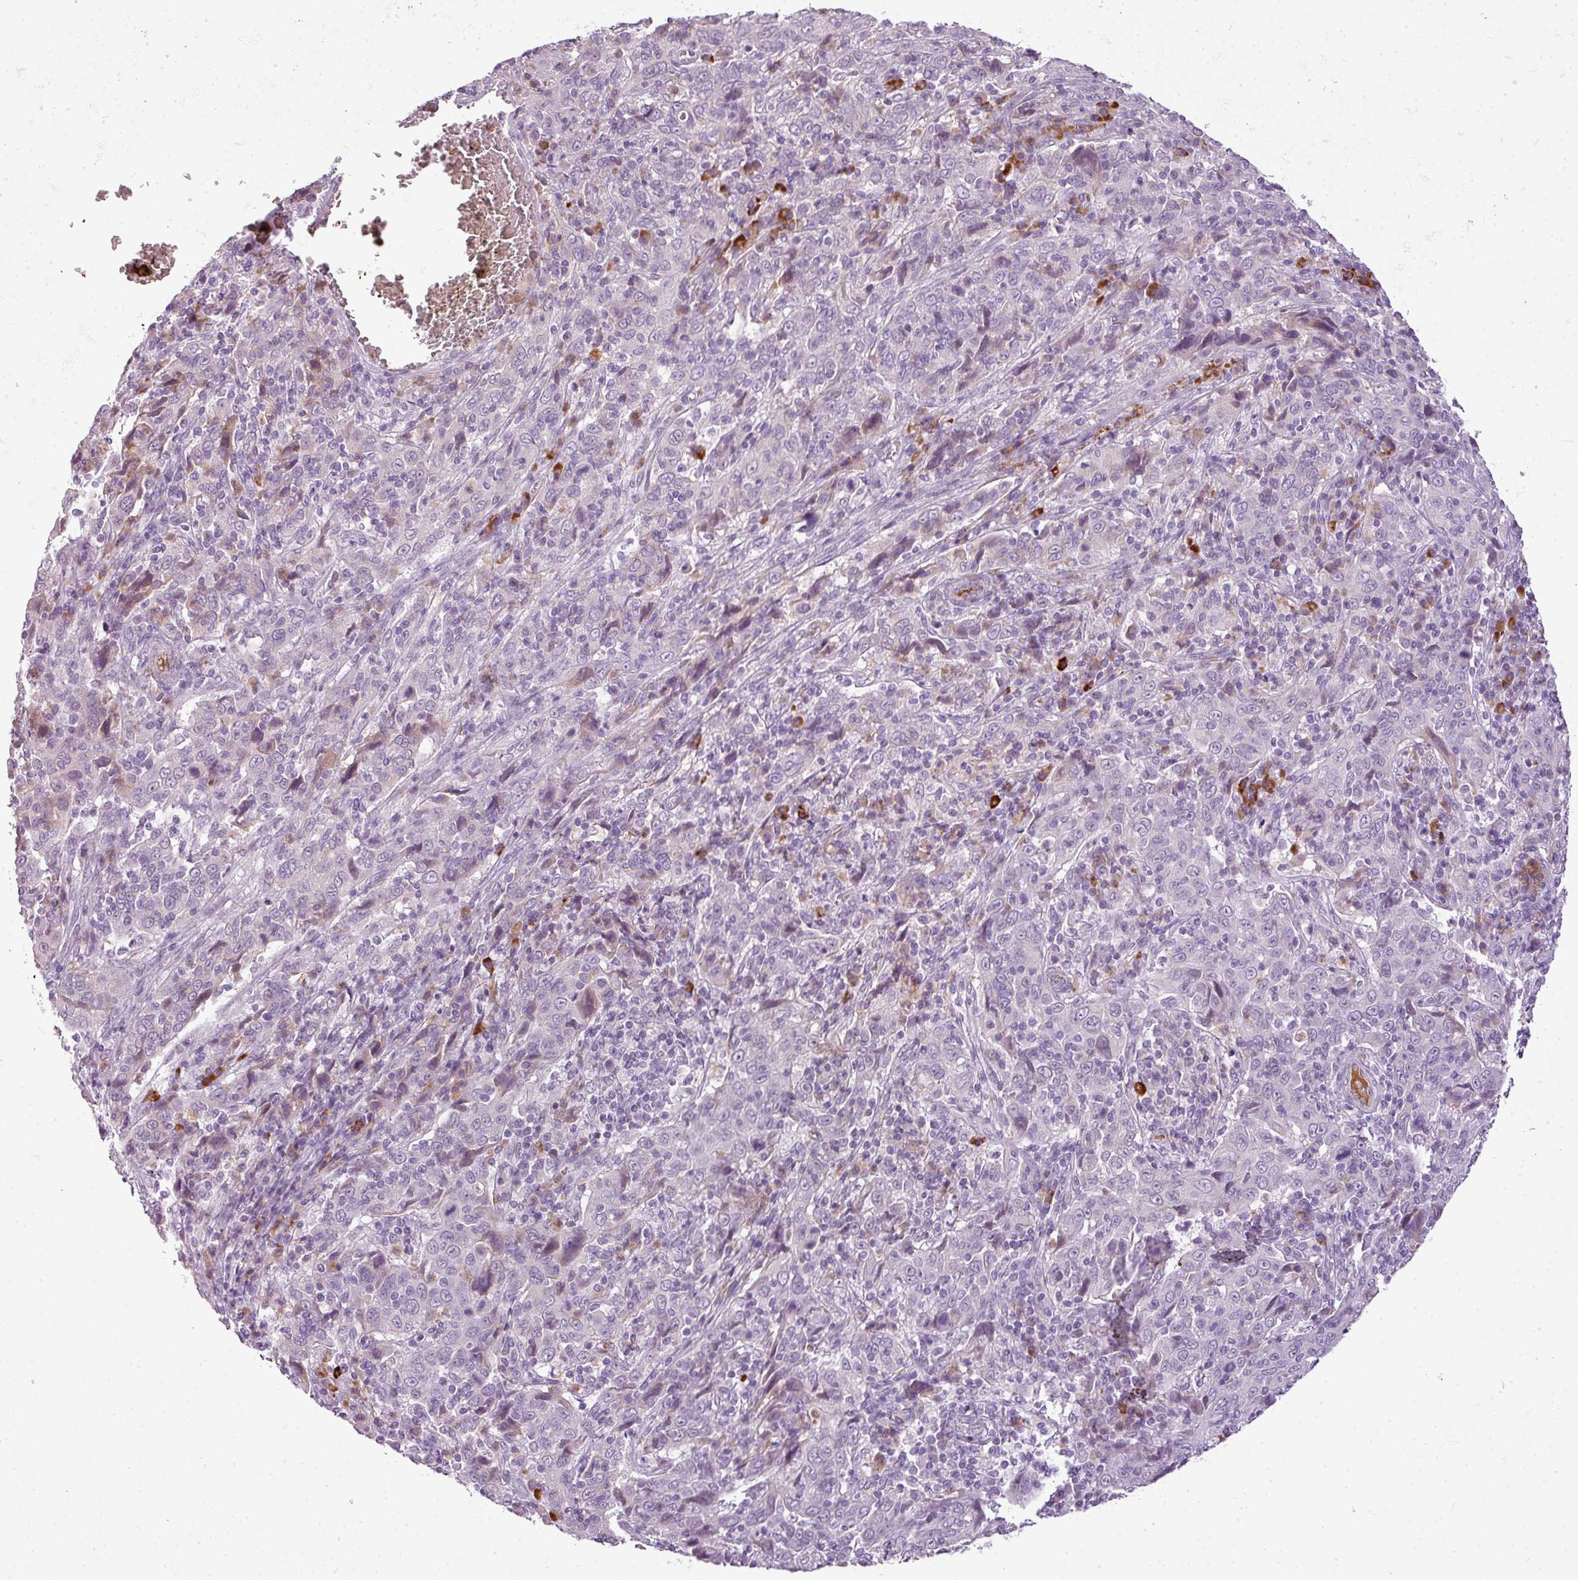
{"staining": {"intensity": "negative", "quantity": "none", "location": "none"}, "tissue": "cervical cancer", "cell_type": "Tumor cells", "image_type": "cancer", "snomed": [{"axis": "morphology", "description": "Squamous cell carcinoma, NOS"}, {"axis": "topography", "description": "Cervix"}], "caption": "This is an IHC photomicrograph of cervical cancer (squamous cell carcinoma). There is no positivity in tumor cells.", "gene": "C4B", "patient": {"sex": "female", "age": 46}}